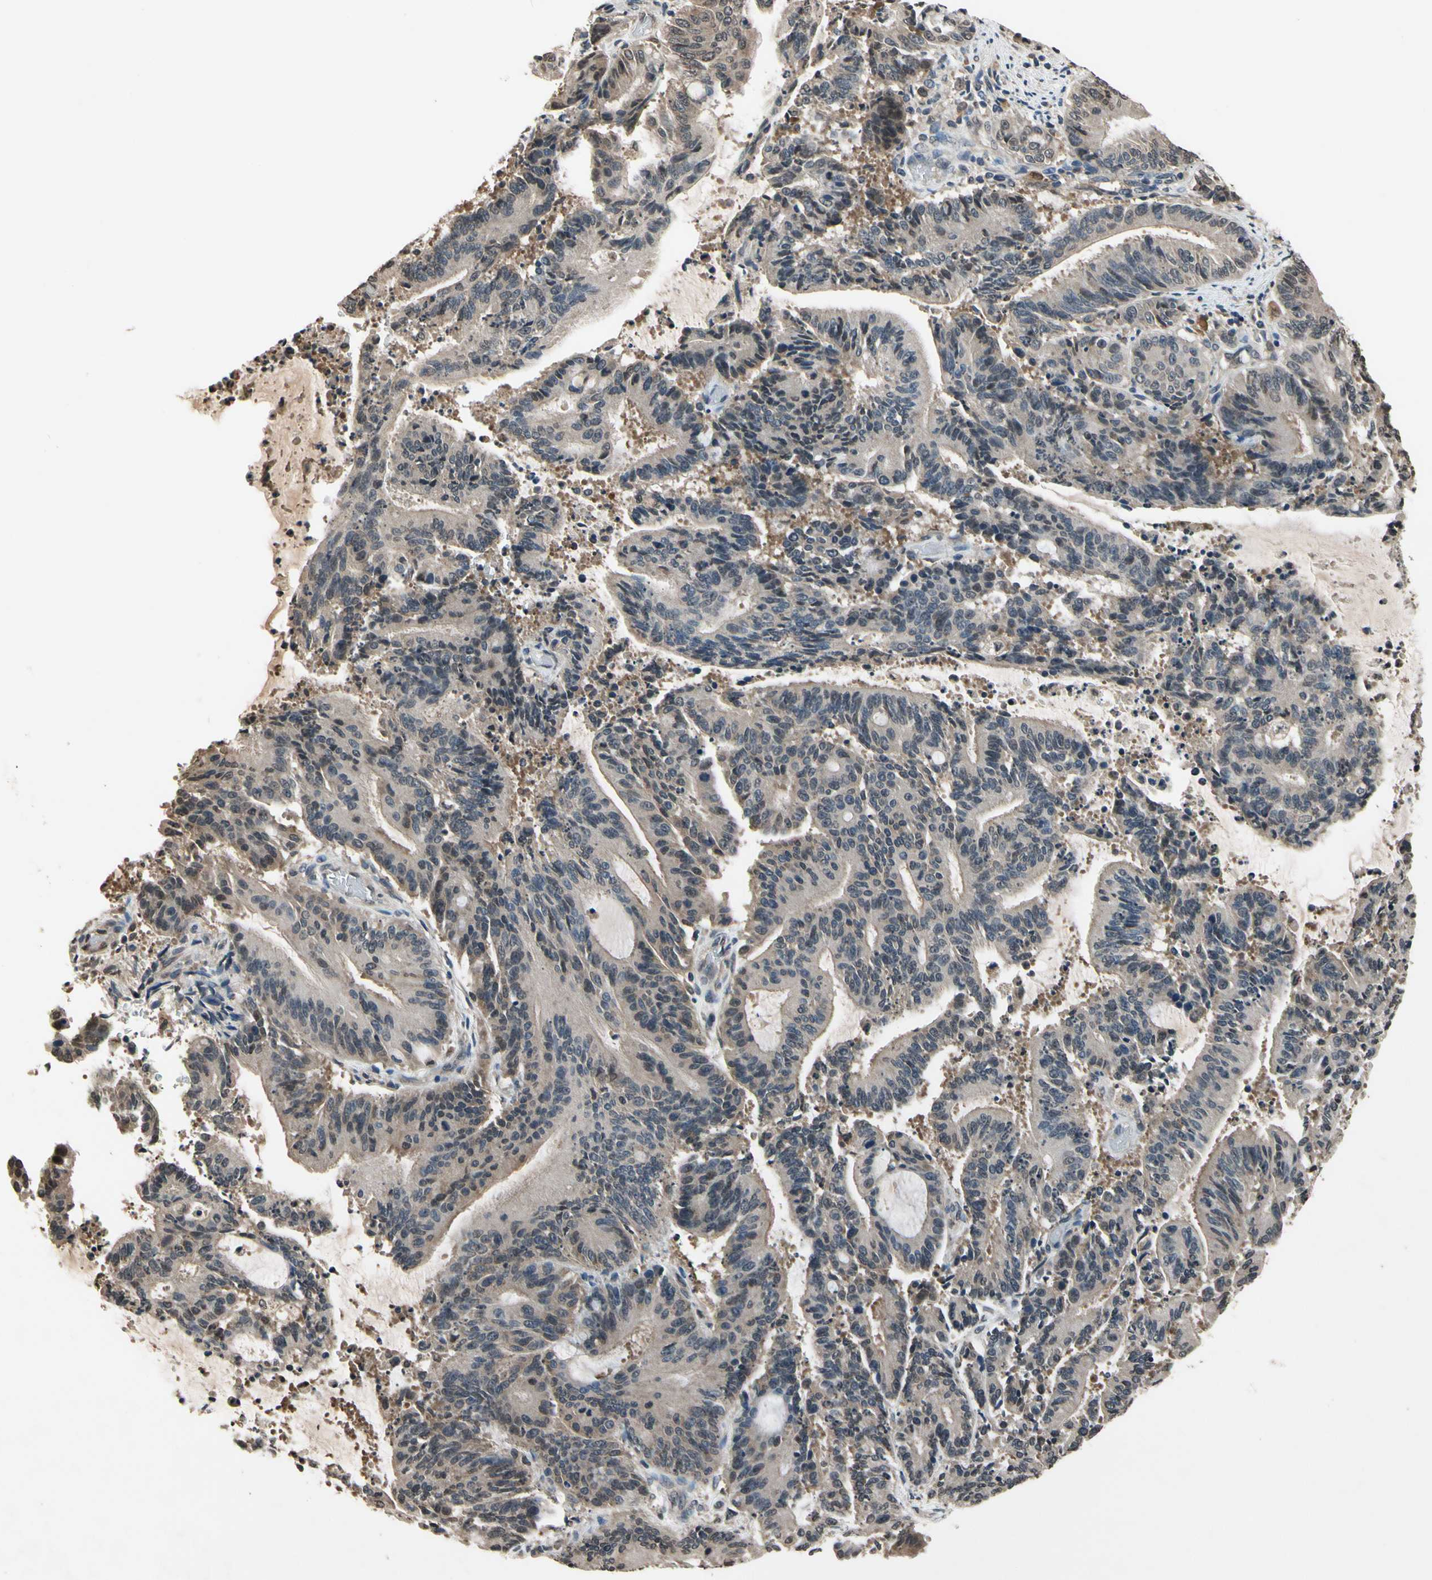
{"staining": {"intensity": "moderate", "quantity": ">75%", "location": "cytoplasmic/membranous"}, "tissue": "liver cancer", "cell_type": "Tumor cells", "image_type": "cancer", "snomed": [{"axis": "morphology", "description": "Cholangiocarcinoma"}, {"axis": "topography", "description": "Liver"}], "caption": "Liver cancer (cholangiocarcinoma) was stained to show a protein in brown. There is medium levels of moderate cytoplasmic/membranous positivity in about >75% of tumor cells.", "gene": "GCLC", "patient": {"sex": "female", "age": 73}}